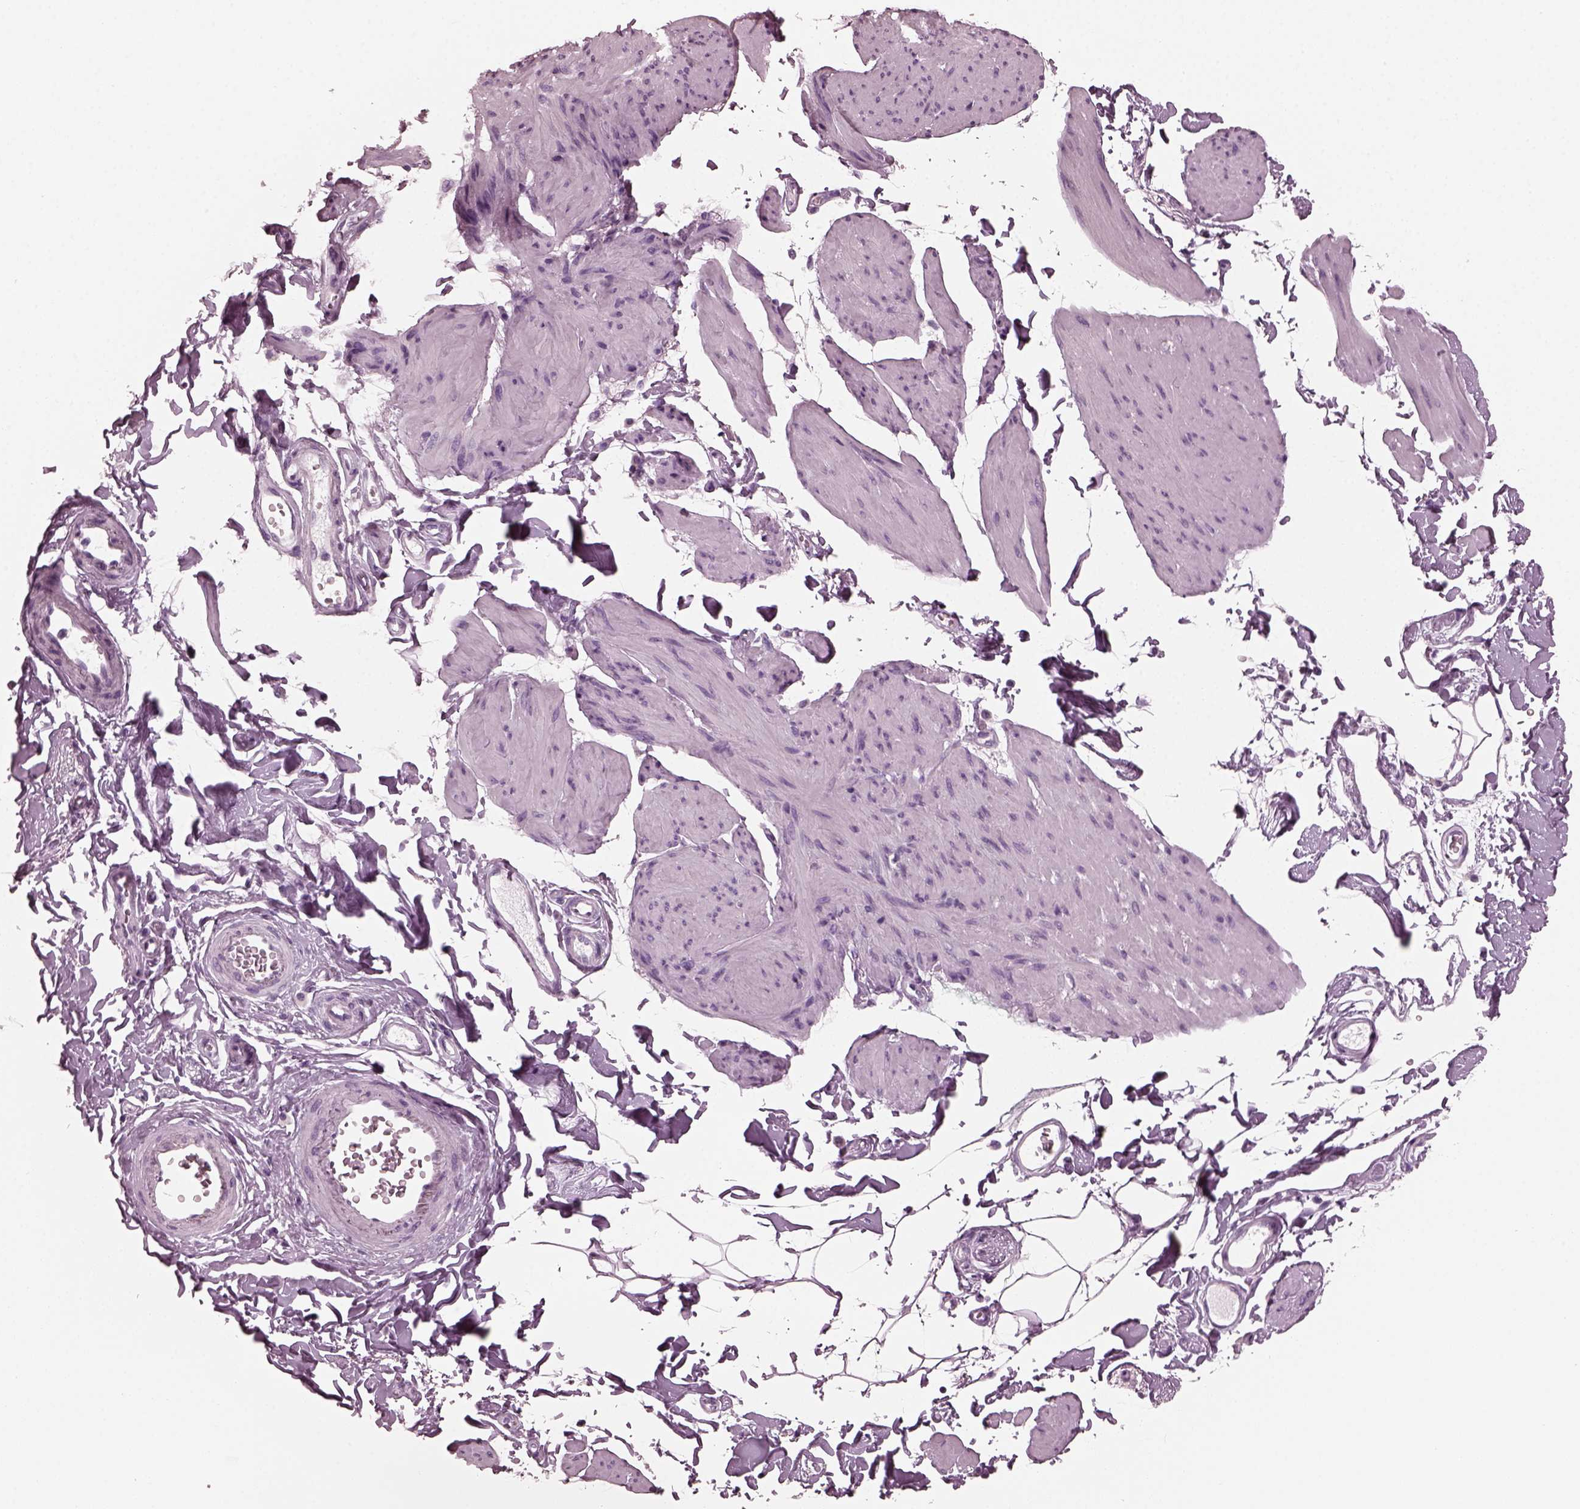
{"staining": {"intensity": "negative", "quantity": "none", "location": "none"}, "tissue": "smooth muscle", "cell_type": "Smooth muscle cells", "image_type": "normal", "snomed": [{"axis": "morphology", "description": "Normal tissue, NOS"}, {"axis": "topography", "description": "Adipose tissue"}, {"axis": "topography", "description": "Smooth muscle"}, {"axis": "topography", "description": "Peripheral nerve tissue"}], "caption": "Immunohistochemistry of normal human smooth muscle displays no expression in smooth muscle cells.", "gene": "RCVRN", "patient": {"sex": "male", "age": 83}}